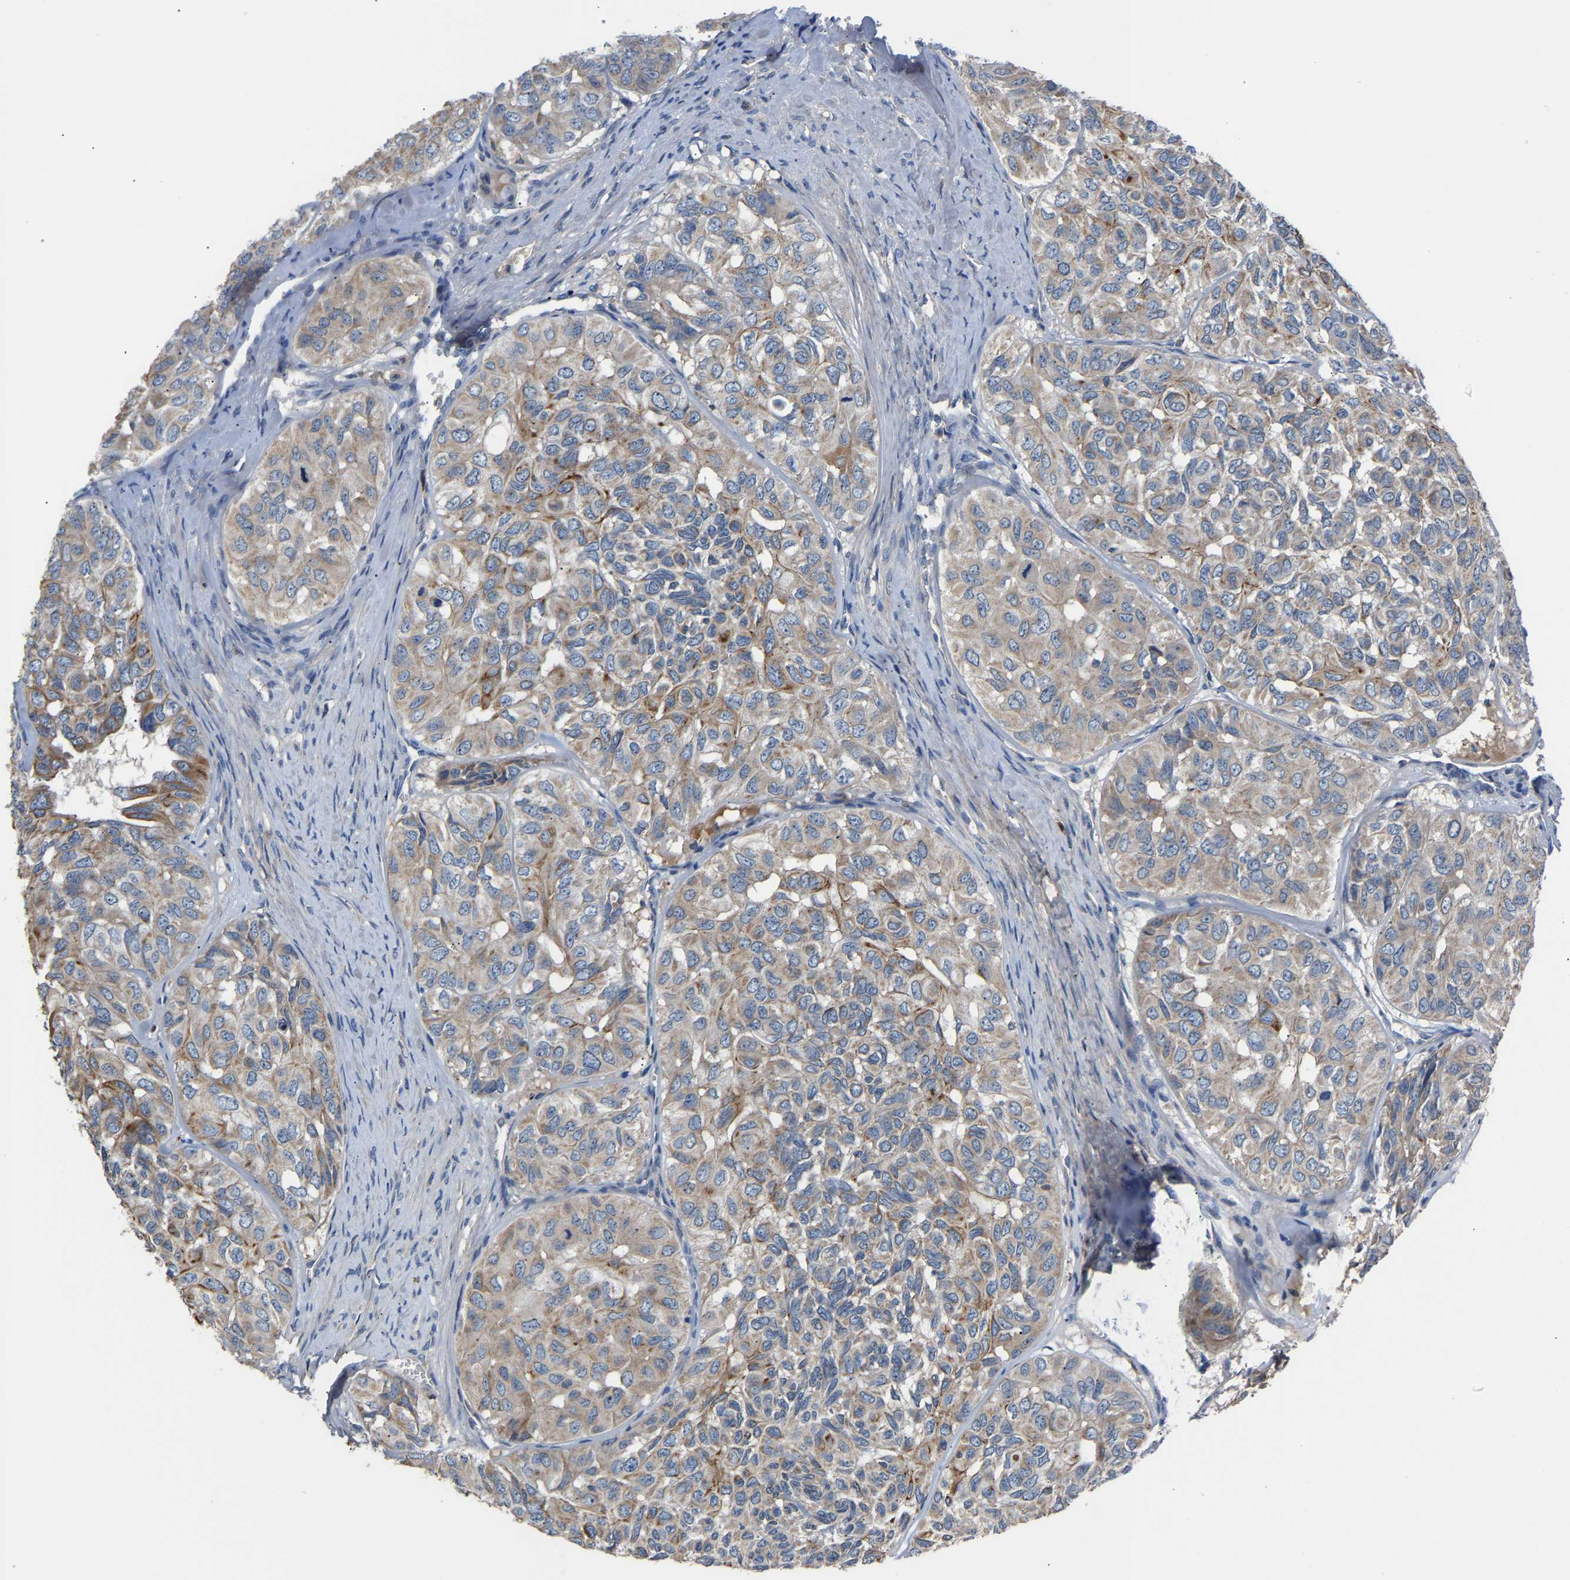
{"staining": {"intensity": "moderate", "quantity": "25%-75%", "location": "cytoplasmic/membranous"}, "tissue": "head and neck cancer", "cell_type": "Tumor cells", "image_type": "cancer", "snomed": [{"axis": "morphology", "description": "Adenocarcinoma, NOS"}, {"axis": "topography", "description": "Salivary gland, NOS"}, {"axis": "topography", "description": "Head-Neck"}], "caption": "This is a micrograph of IHC staining of adenocarcinoma (head and neck), which shows moderate expression in the cytoplasmic/membranous of tumor cells.", "gene": "CCDC171", "patient": {"sex": "female", "age": 76}}